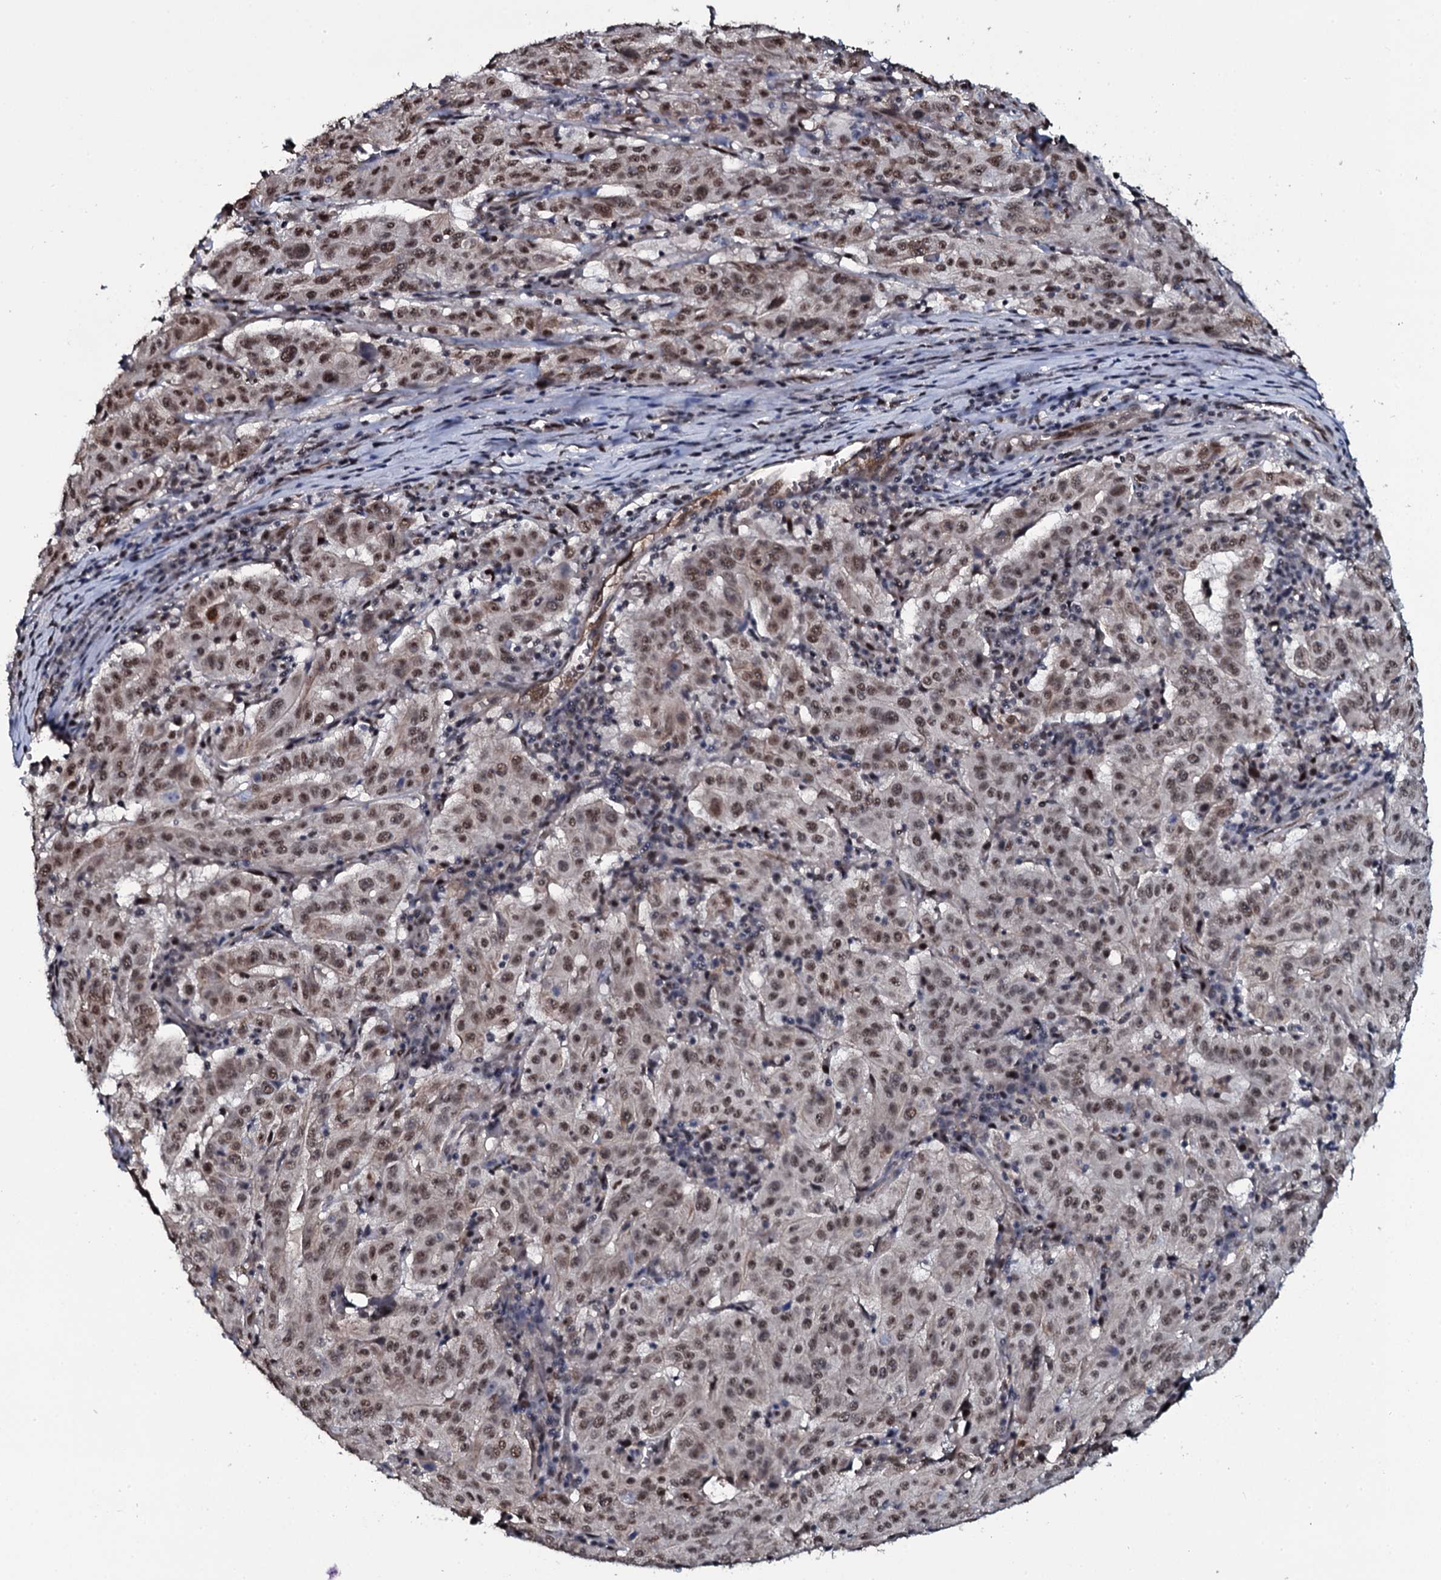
{"staining": {"intensity": "moderate", "quantity": ">75%", "location": "nuclear"}, "tissue": "pancreatic cancer", "cell_type": "Tumor cells", "image_type": "cancer", "snomed": [{"axis": "morphology", "description": "Adenocarcinoma, NOS"}, {"axis": "topography", "description": "Pancreas"}], "caption": "IHC photomicrograph of pancreatic adenocarcinoma stained for a protein (brown), which displays medium levels of moderate nuclear staining in approximately >75% of tumor cells.", "gene": "SH2D4B", "patient": {"sex": "male", "age": 63}}